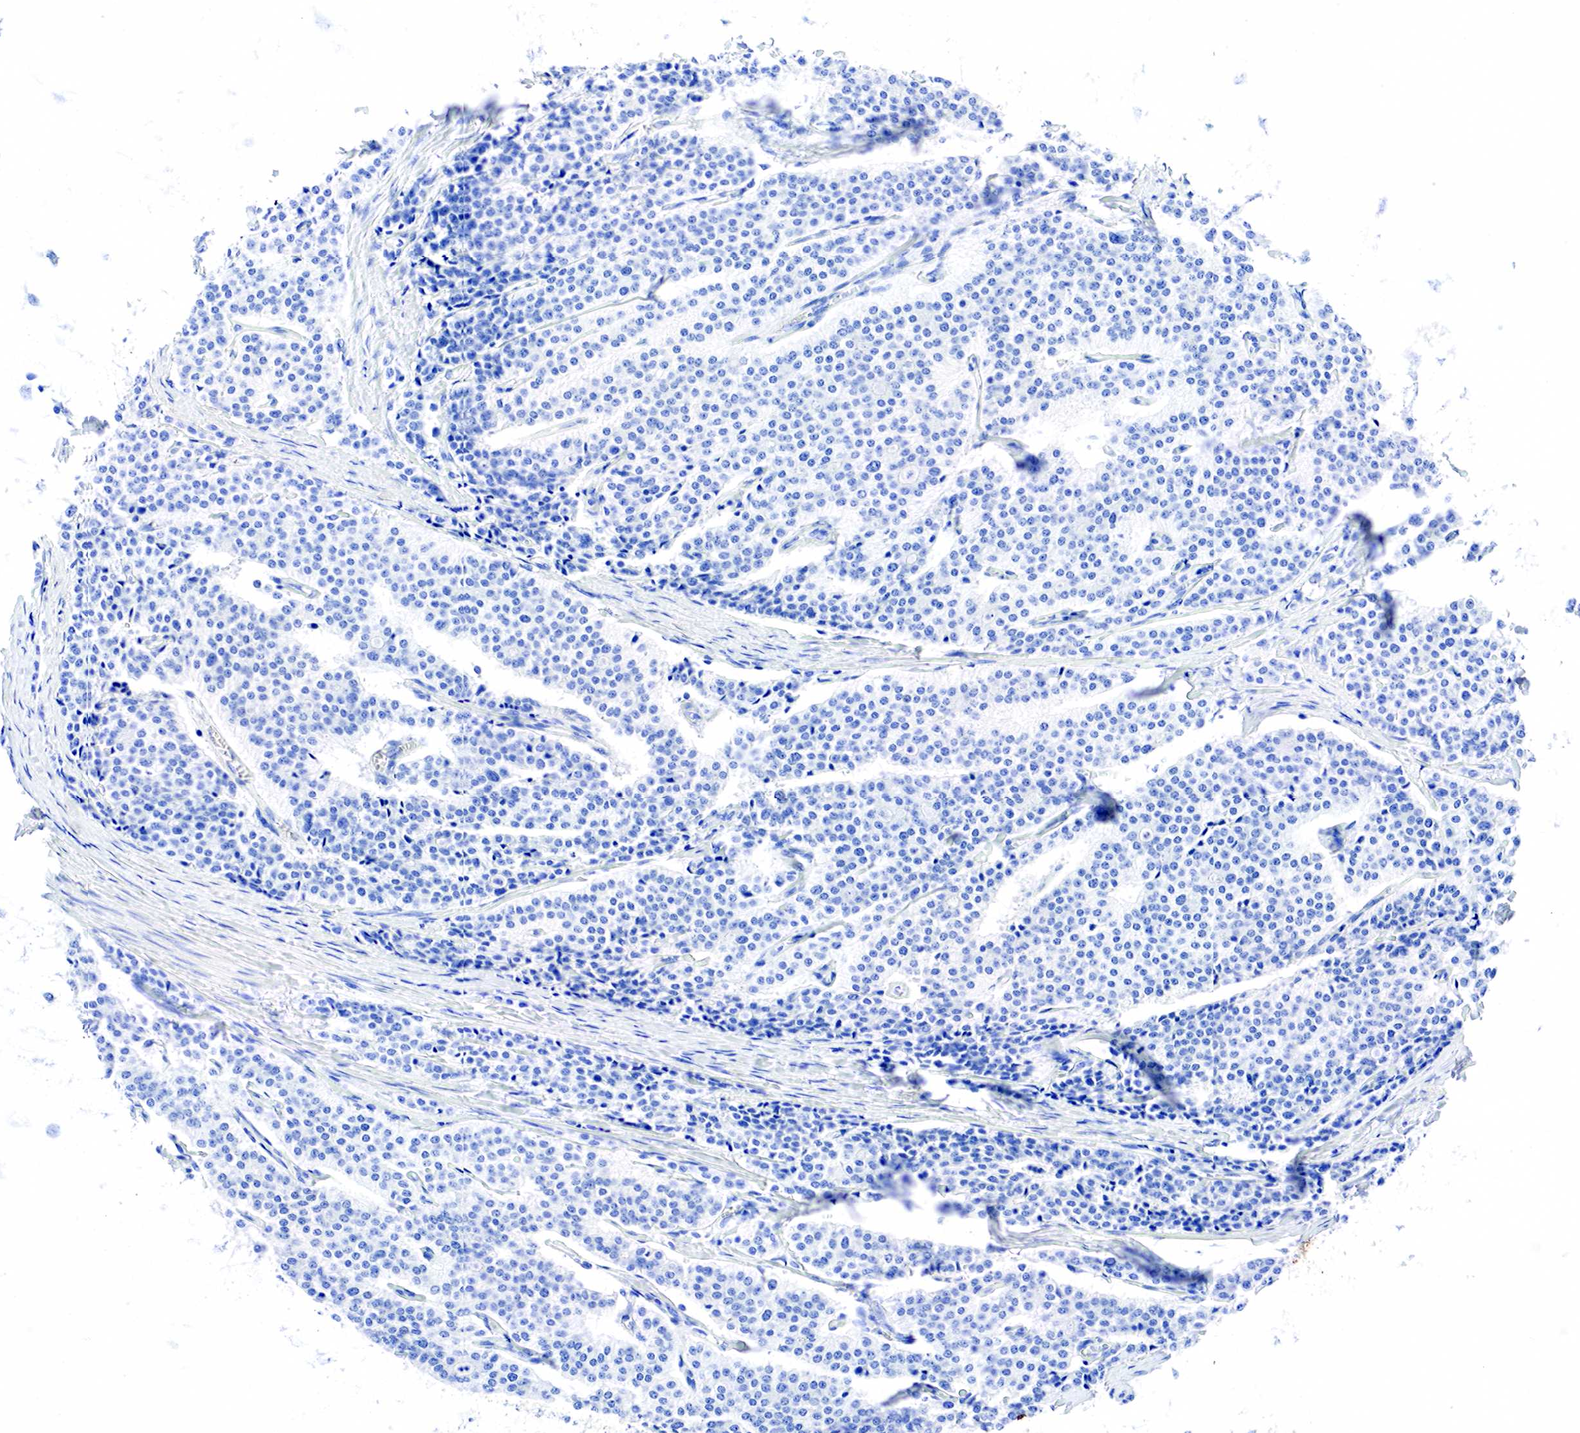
{"staining": {"intensity": "negative", "quantity": "none", "location": "none"}, "tissue": "carcinoid", "cell_type": "Tumor cells", "image_type": "cancer", "snomed": [{"axis": "morphology", "description": "Carcinoid, malignant, NOS"}, {"axis": "topography", "description": "Small intestine"}], "caption": "A micrograph of carcinoid stained for a protein shows no brown staining in tumor cells.", "gene": "KRT7", "patient": {"sex": "male", "age": 63}}